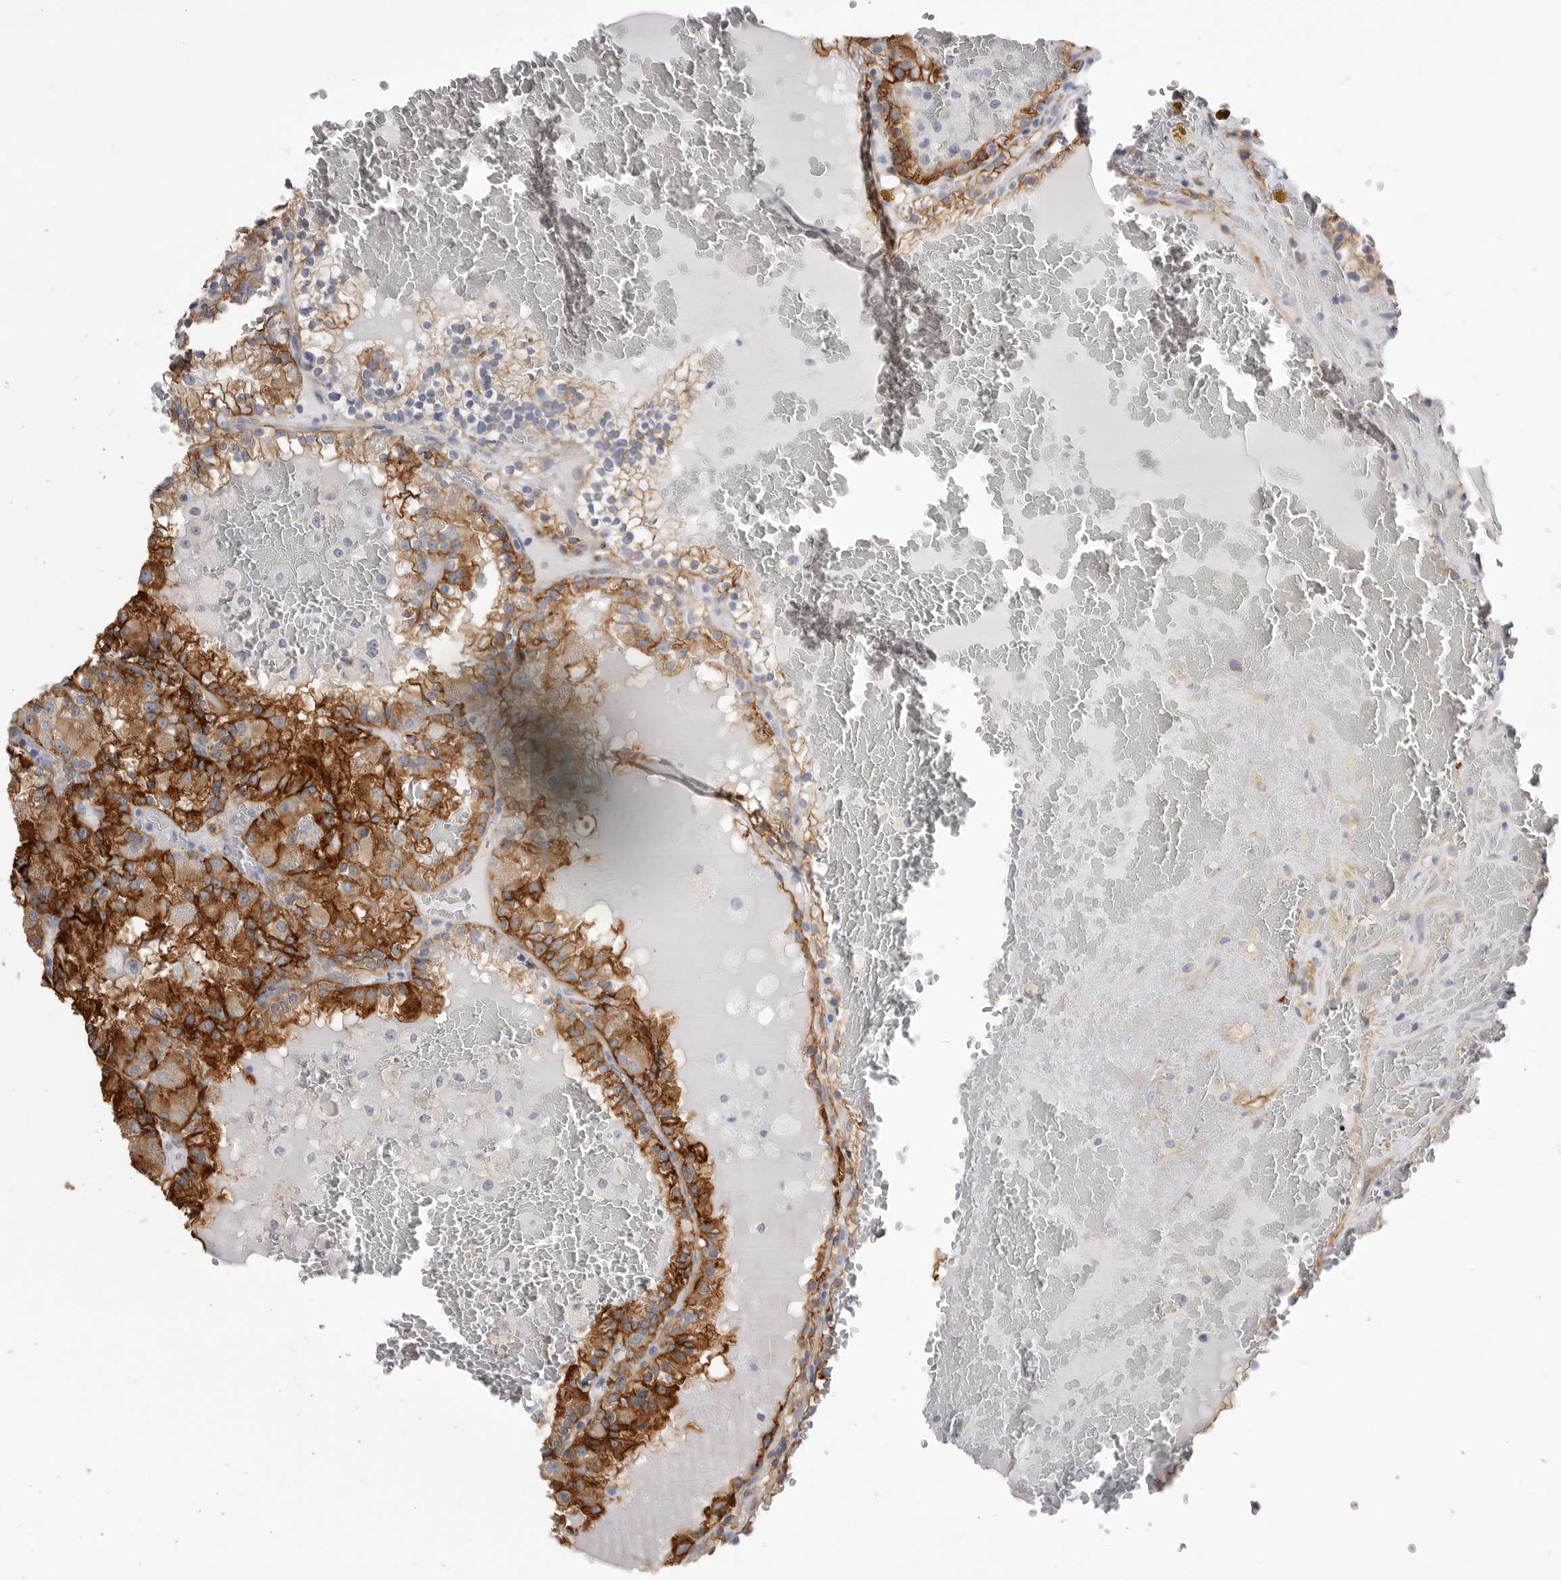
{"staining": {"intensity": "strong", "quantity": ">75%", "location": "cytoplasmic/membranous"}, "tissue": "renal cancer", "cell_type": "Tumor cells", "image_type": "cancer", "snomed": [{"axis": "morphology", "description": "Adenocarcinoma, NOS"}, {"axis": "topography", "description": "Kidney"}], "caption": "Renal cancer (adenocarcinoma) stained with DAB immunohistochemistry (IHC) exhibits high levels of strong cytoplasmic/membranous expression in approximately >75% of tumor cells.", "gene": "AKAP12", "patient": {"sex": "female", "age": 56}}